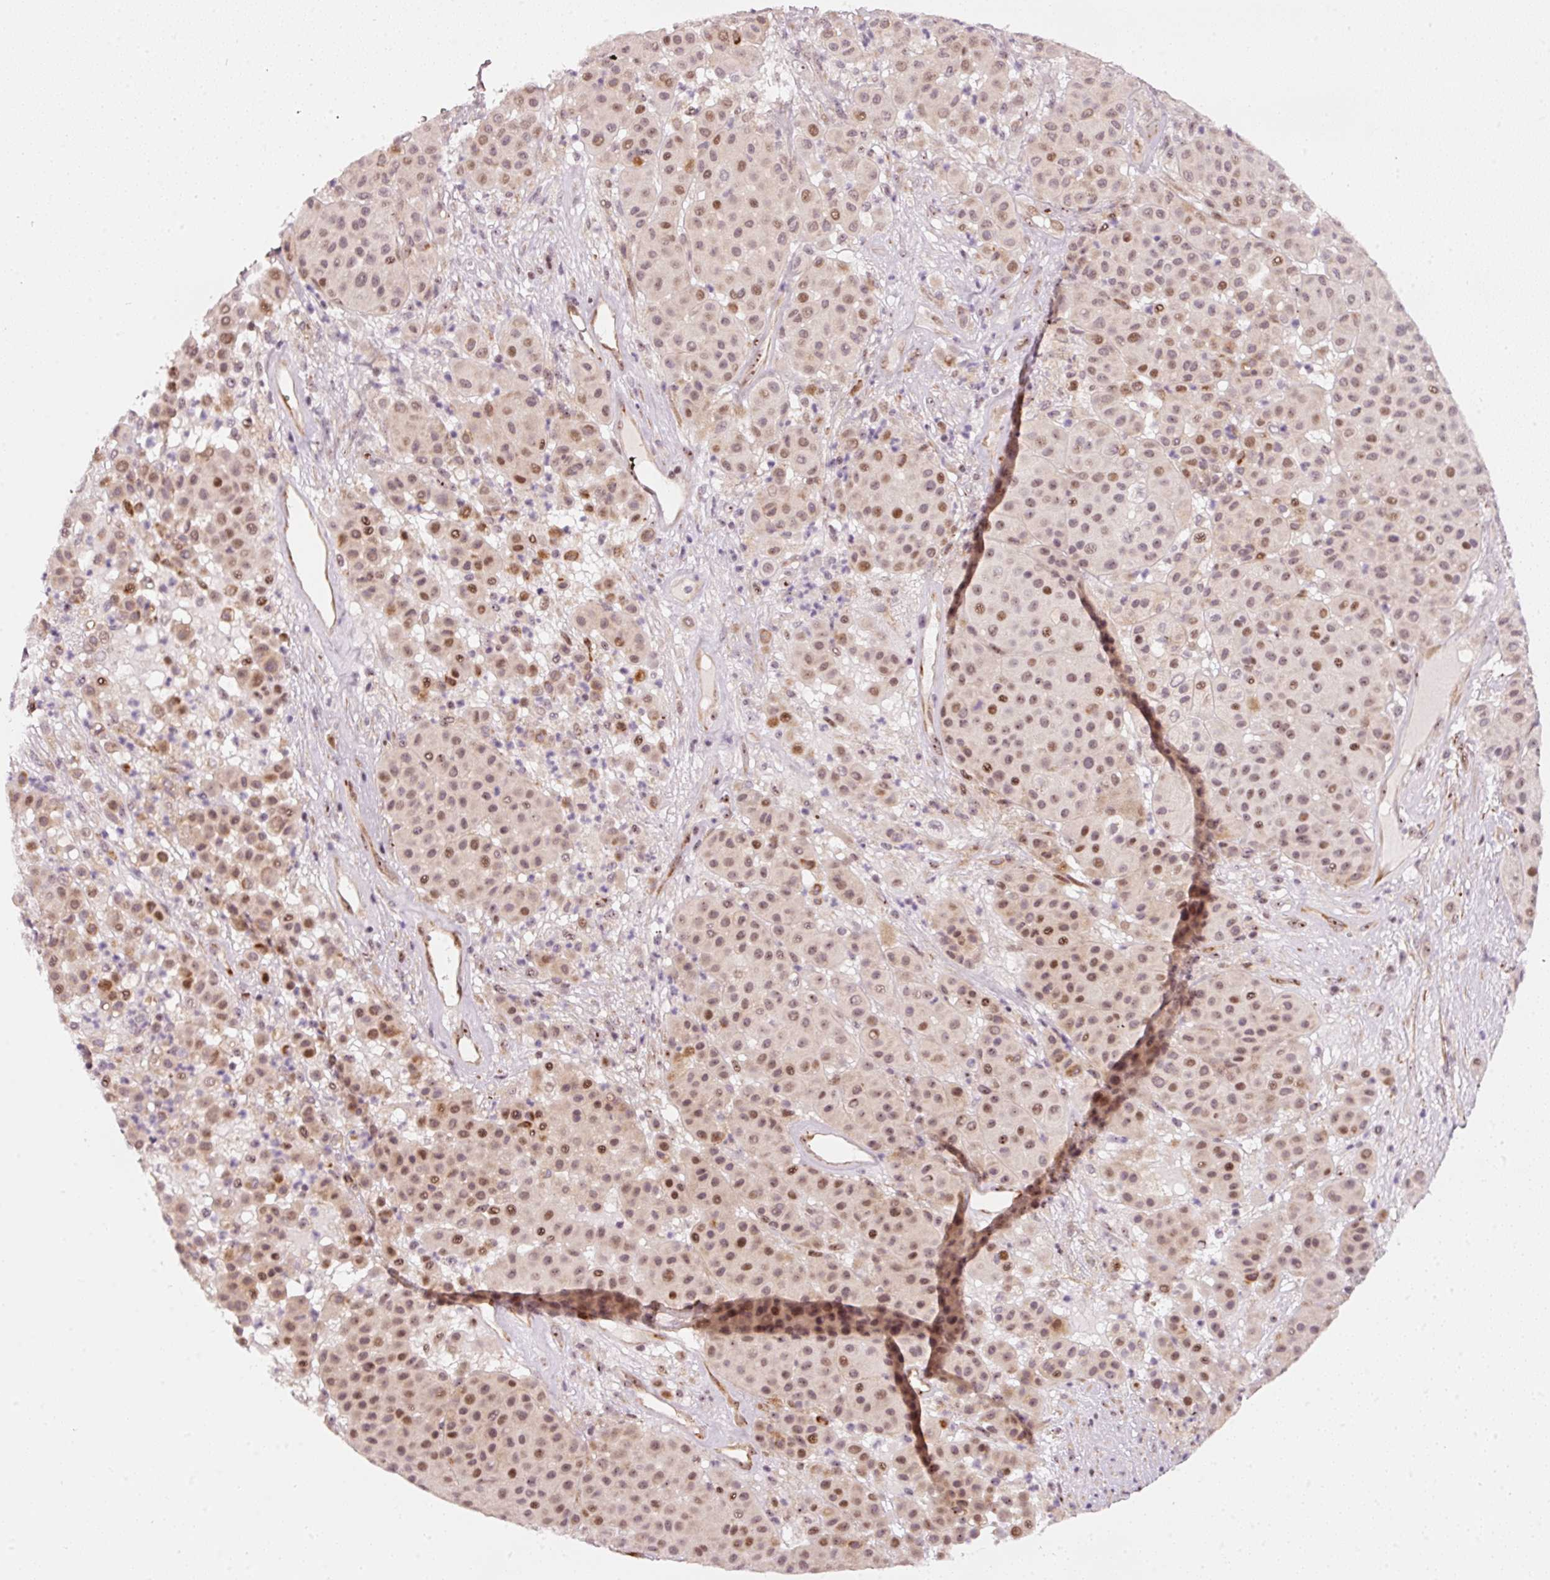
{"staining": {"intensity": "moderate", "quantity": ">75%", "location": "nuclear"}, "tissue": "melanoma", "cell_type": "Tumor cells", "image_type": "cancer", "snomed": [{"axis": "morphology", "description": "Malignant melanoma, Metastatic site"}, {"axis": "topography", "description": "Smooth muscle"}], "caption": "Immunohistochemistry (DAB (3,3'-diaminobenzidine)) staining of malignant melanoma (metastatic site) reveals moderate nuclear protein staining in approximately >75% of tumor cells.", "gene": "MXRA8", "patient": {"sex": "male", "age": 41}}